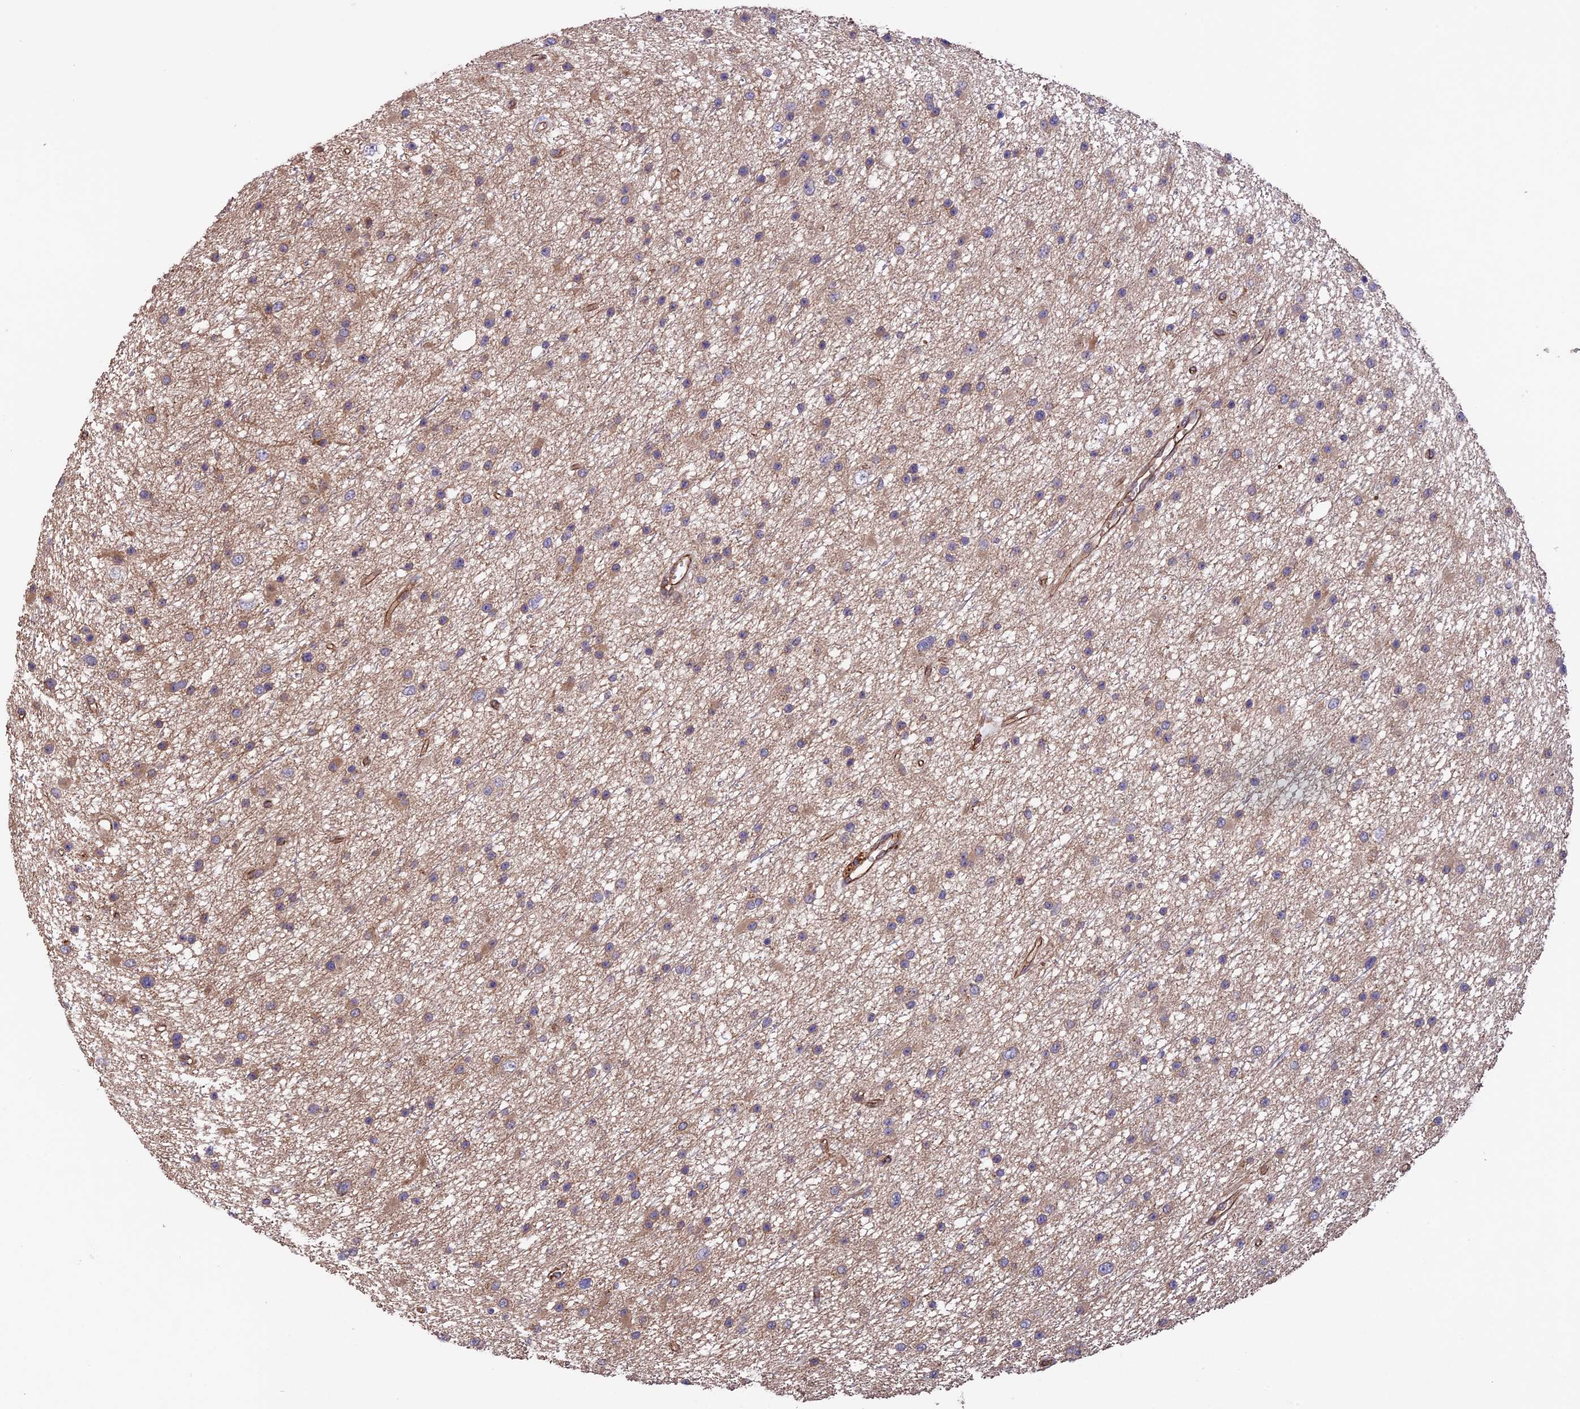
{"staining": {"intensity": "weak", "quantity": ">75%", "location": "cytoplasmic/membranous"}, "tissue": "glioma", "cell_type": "Tumor cells", "image_type": "cancer", "snomed": [{"axis": "morphology", "description": "Glioma, malignant, Low grade"}, {"axis": "topography", "description": "Cerebral cortex"}], "caption": "Protein expression analysis of malignant glioma (low-grade) demonstrates weak cytoplasmic/membranous staining in about >75% of tumor cells. The protein of interest is shown in brown color, while the nuclei are stained blue.", "gene": "GAS8", "patient": {"sex": "female", "age": 39}}